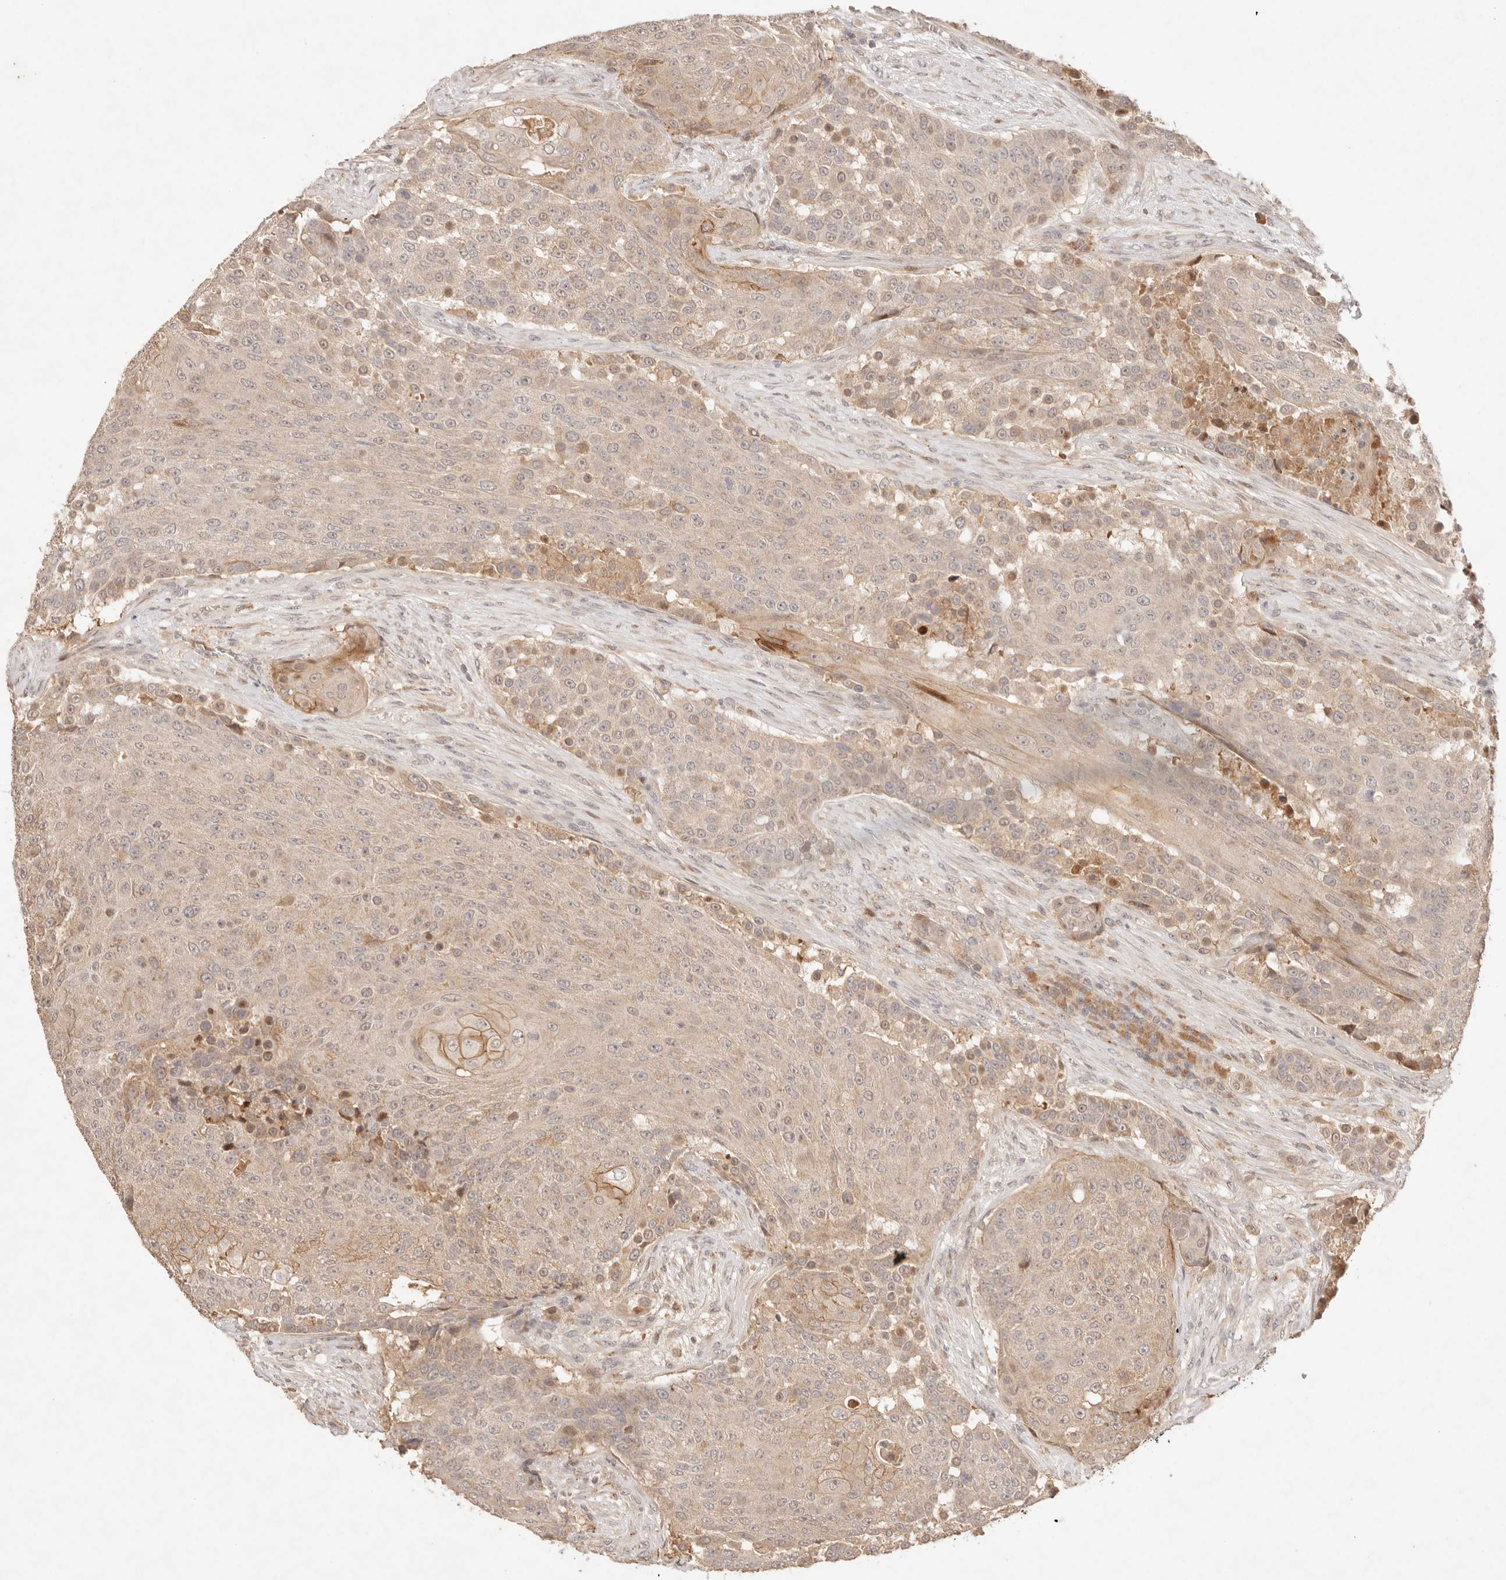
{"staining": {"intensity": "weak", "quantity": ">75%", "location": "cytoplasmic/membranous,nuclear"}, "tissue": "urothelial cancer", "cell_type": "Tumor cells", "image_type": "cancer", "snomed": [{"axis": "morphology", "description": "Urothelial carcinoma, High grade"}, {"axis": "topography", "description": "Urinary bladder"}], "caption": "High-magnification brightfield microscopy of urothelial carcinoma (high-grade) stained with DAB (brown) and counterstained with hematoxylin (blue). tumor cells exhibit weak cytoplasmic/membranous and nuclear staining is identified in about>75% of cells.", "gene": "PHLDA3", "patient": {"sex": "female", "age": 63}}